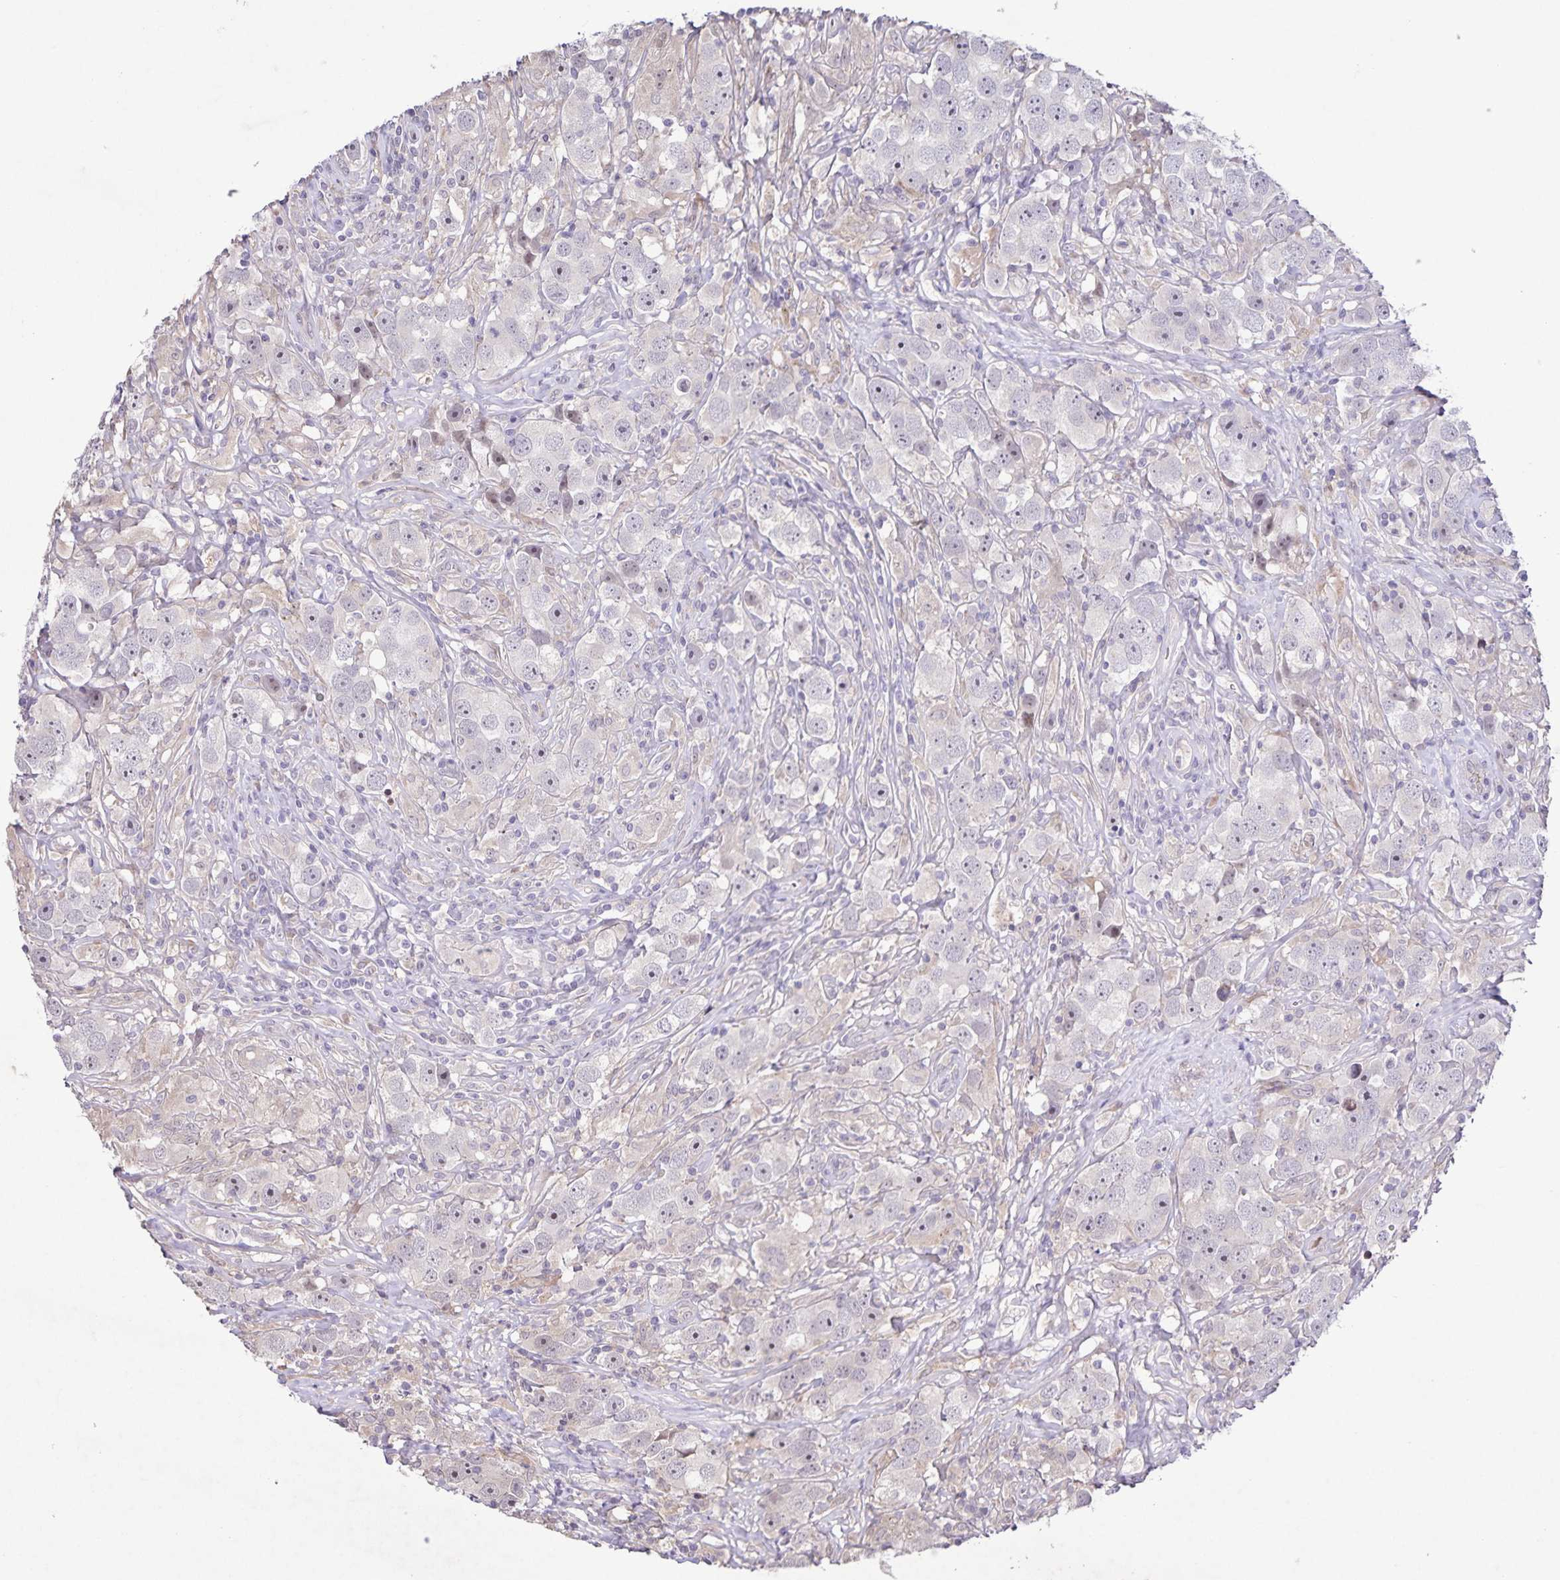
{"staining": {"intensity": "negative", "quantity": "none", "location": "none"}, "tissue": "testis cancer", "cell_type": "Tumor cells", "image_type": "cancer", "snomed": [{"axis": "morphology", "description": "Seminoma, NOS"}, {"axis": "topography", "description": "Testis"}], "caption": "Immunohistochemistry histopathology image of human testis cancer (seminoma) stained for a protein (brown), which demonstrates no positivity in tumor cells.", "gene": "GDF2", "patient": {"sex": "male", "age": 49}}